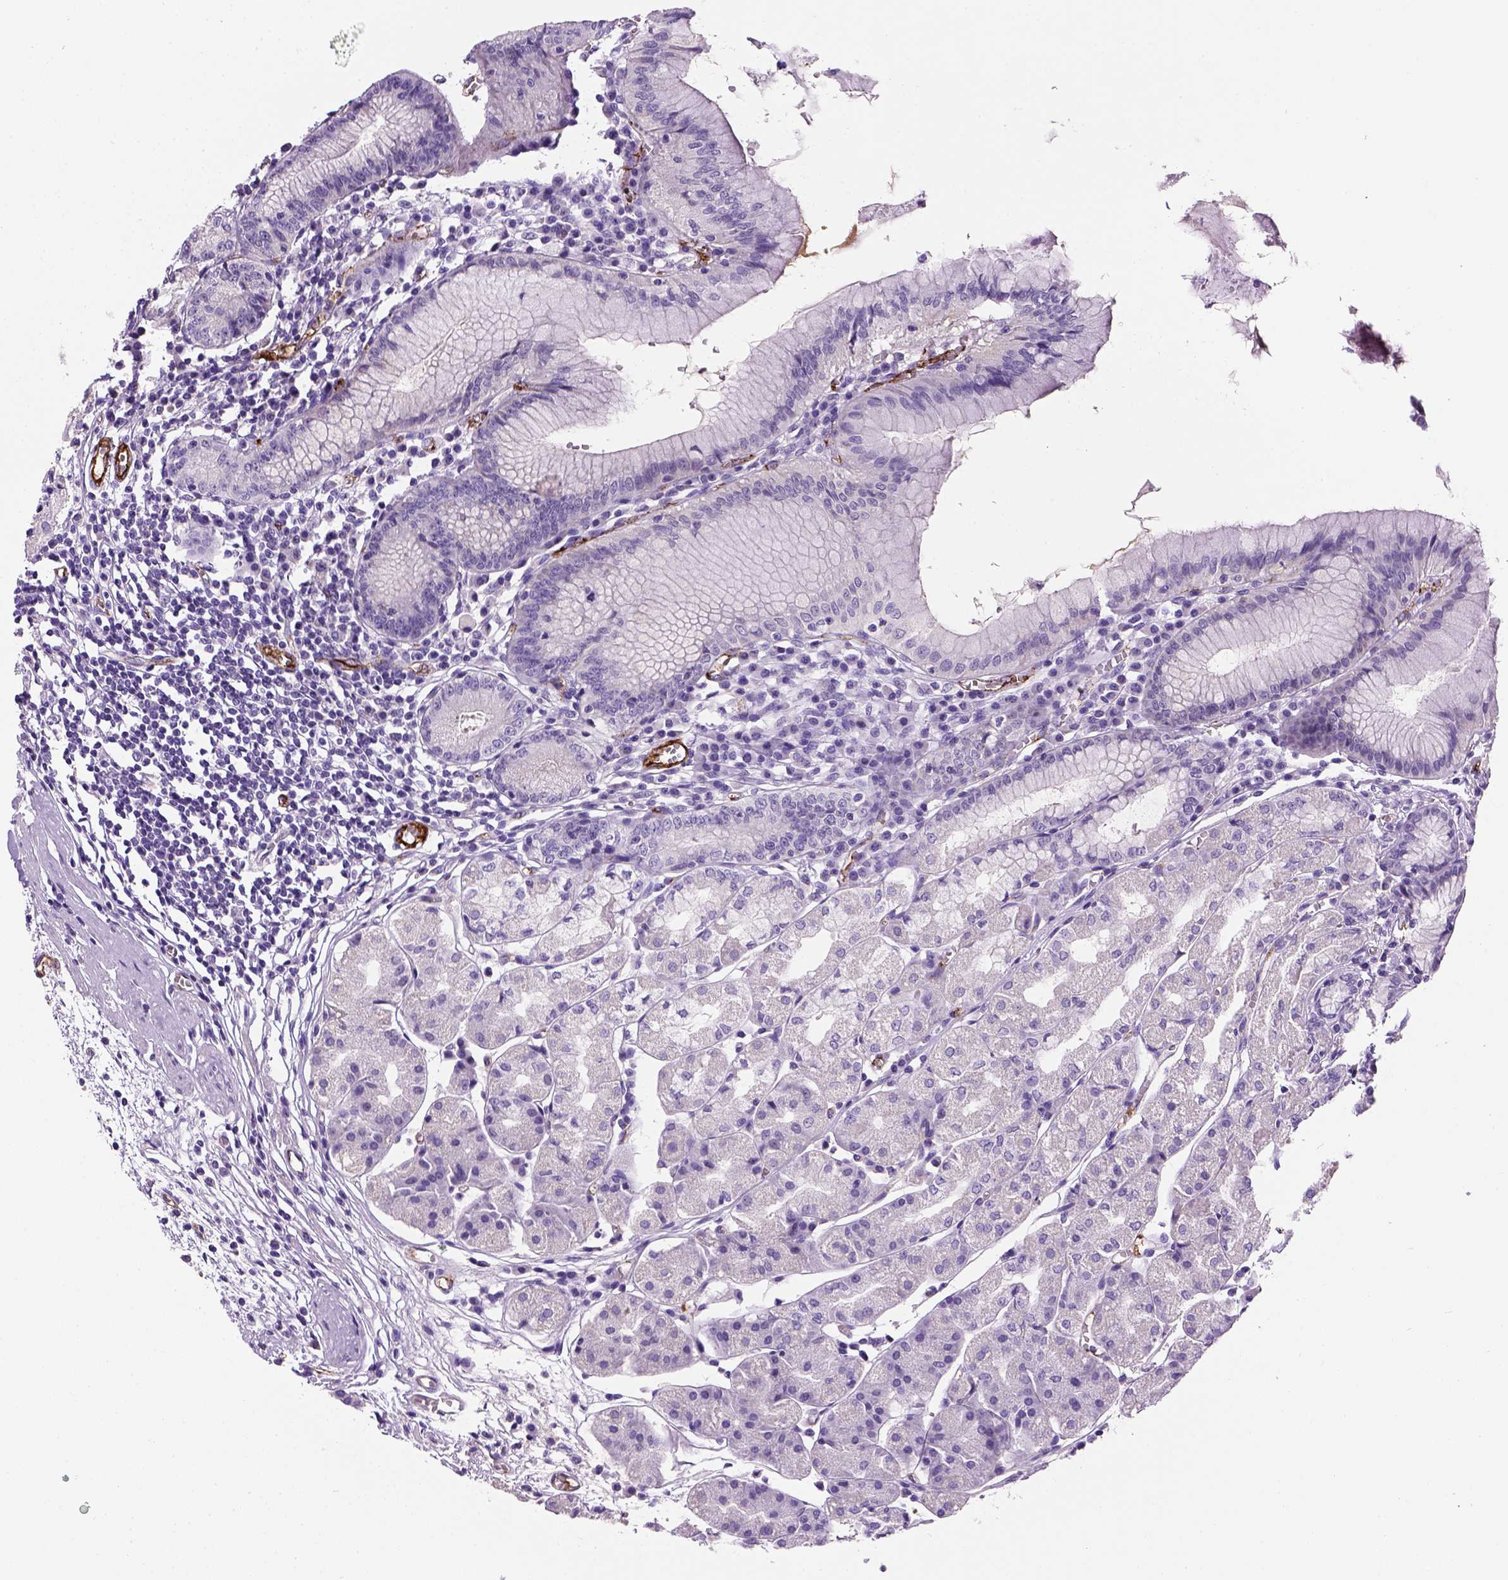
{"staining": {"intensity": "negative", "quantity": "none", "location": "none"}, "tissue": "stomach", "cell_type": "Glandular cells", "image_type": "normal", "snomed": [{"axis": "morphology", "description": "Normal tissue, NOS"}, {"axis": "topography", "description": "Stomach"}], "caption": "The immunohistochemistry photomicrograph has no significant positivity in glandular cells of stomach. The staining is performed using DAB brown chromogen with nuclei counter-stained in using hematoxylin.", "gene": "VWF", "patient": {"sex": "male", "age": 55}}